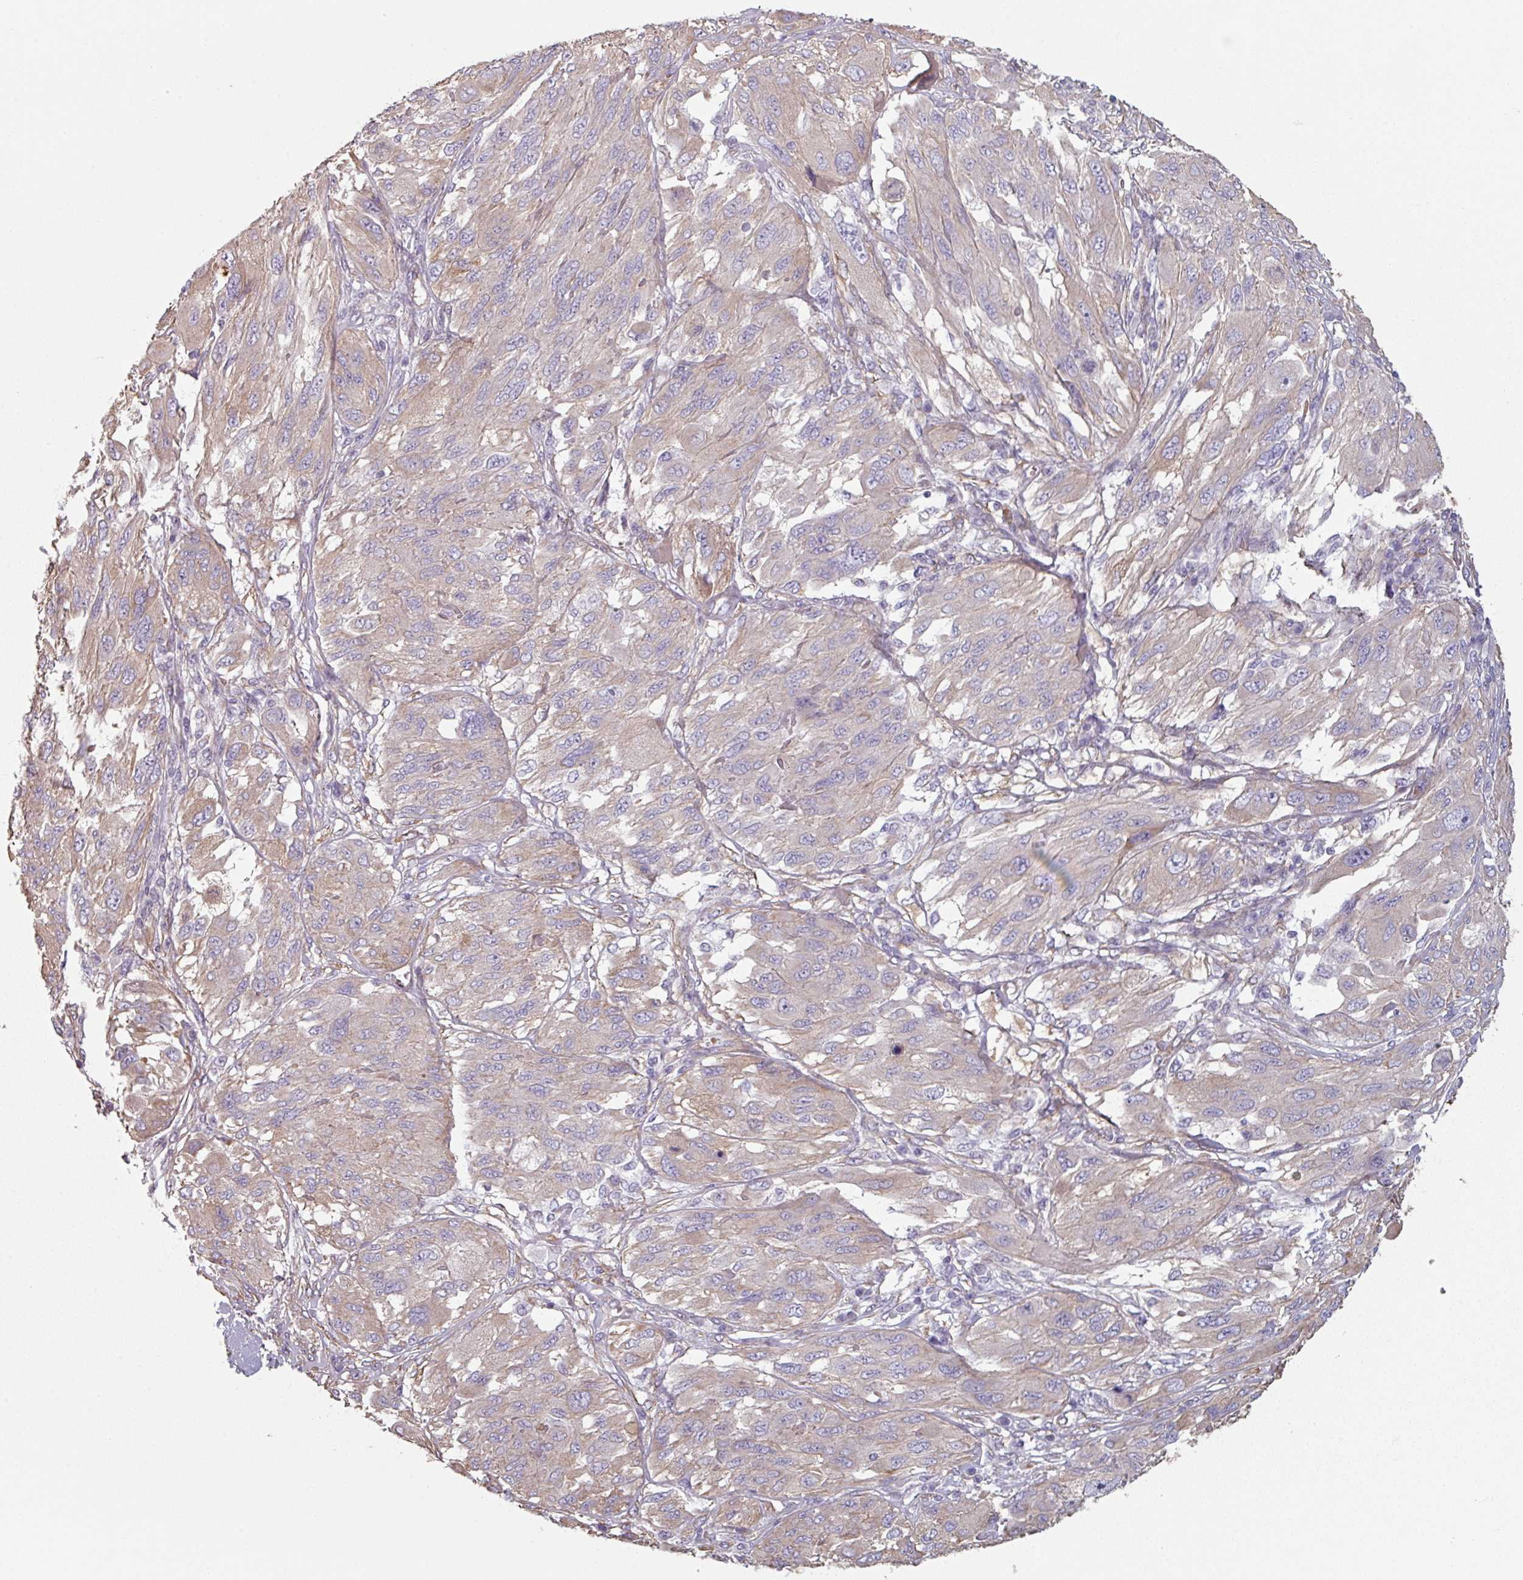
{"staining": {"intensity": "weak", "quantity": "<25%", "location": "cytoplasmic/membranous"}, "tissue": "melanoma", "cell_type": "Tumor cells", "image_type": "cancer", "snomed": [{"axis": "morphology", "description": "Malignant melanoma, NOS"}, {"axis": "topography", "description": "Skin"}], "caption": "This is an IHC histopathology image of melanoma. There is no staining in tumor cells.", "gene": "GSTA4", "patient": {"sex": "female", "age": 91}}